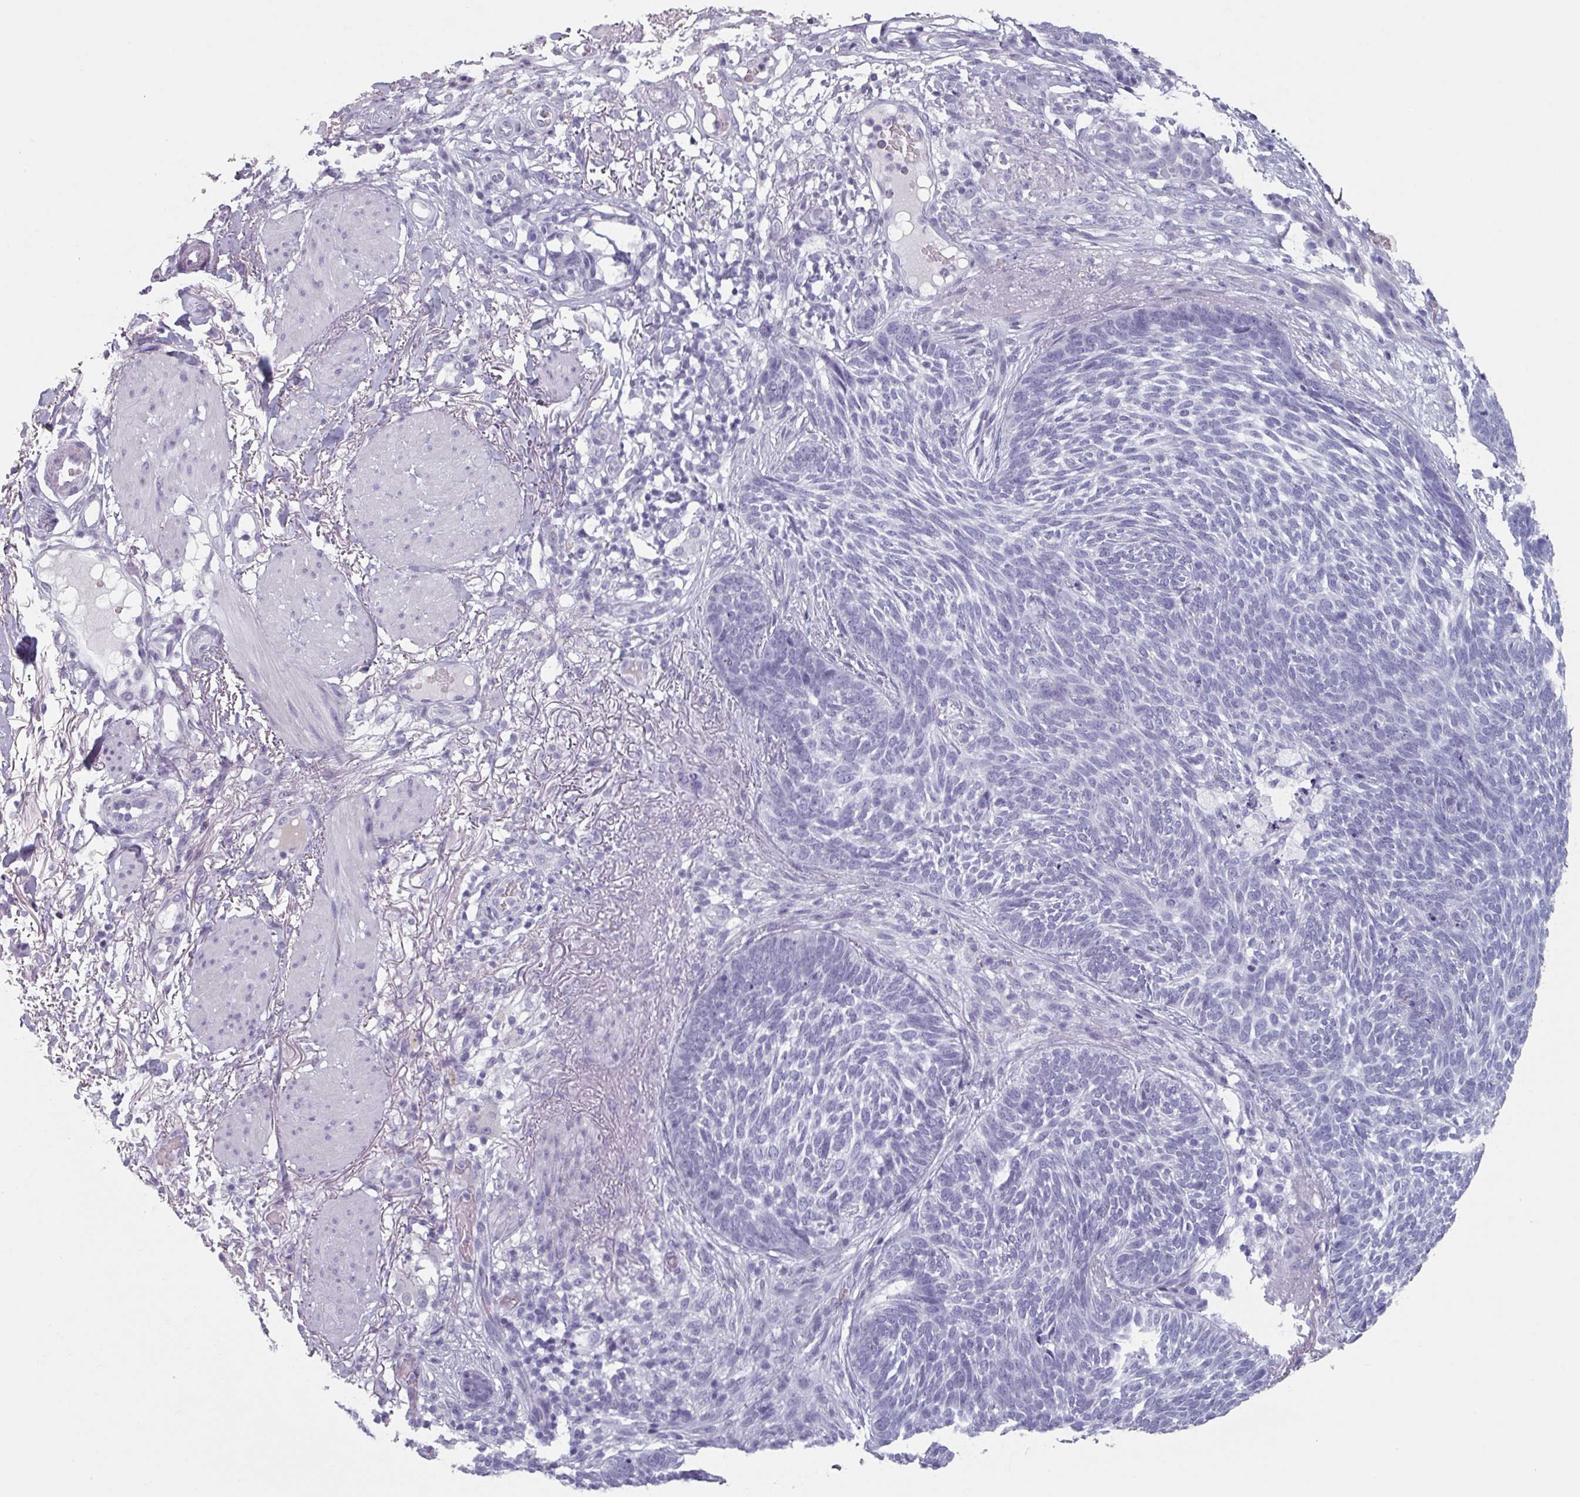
{"staining": {"intensity": "negative", "quantity": "none", "location": "none"}, "tissue": "skin cancer", "cell_type": "Tumor cells", "image_type": "cancer", "snomed": [{"axis": "morphology", "description": "Normal tissue, NOS"}, {"axis": "morphology", "description": "Basal cell carcinoma"}, {"axis": "topography", "description": "Skin"}], "caption": "The micrograph shows no significant staining in tumor cells of basal cell carcinoma (skin).", "gene": "SLC35G2", "patient": {"sex": "male", "age": 64}}